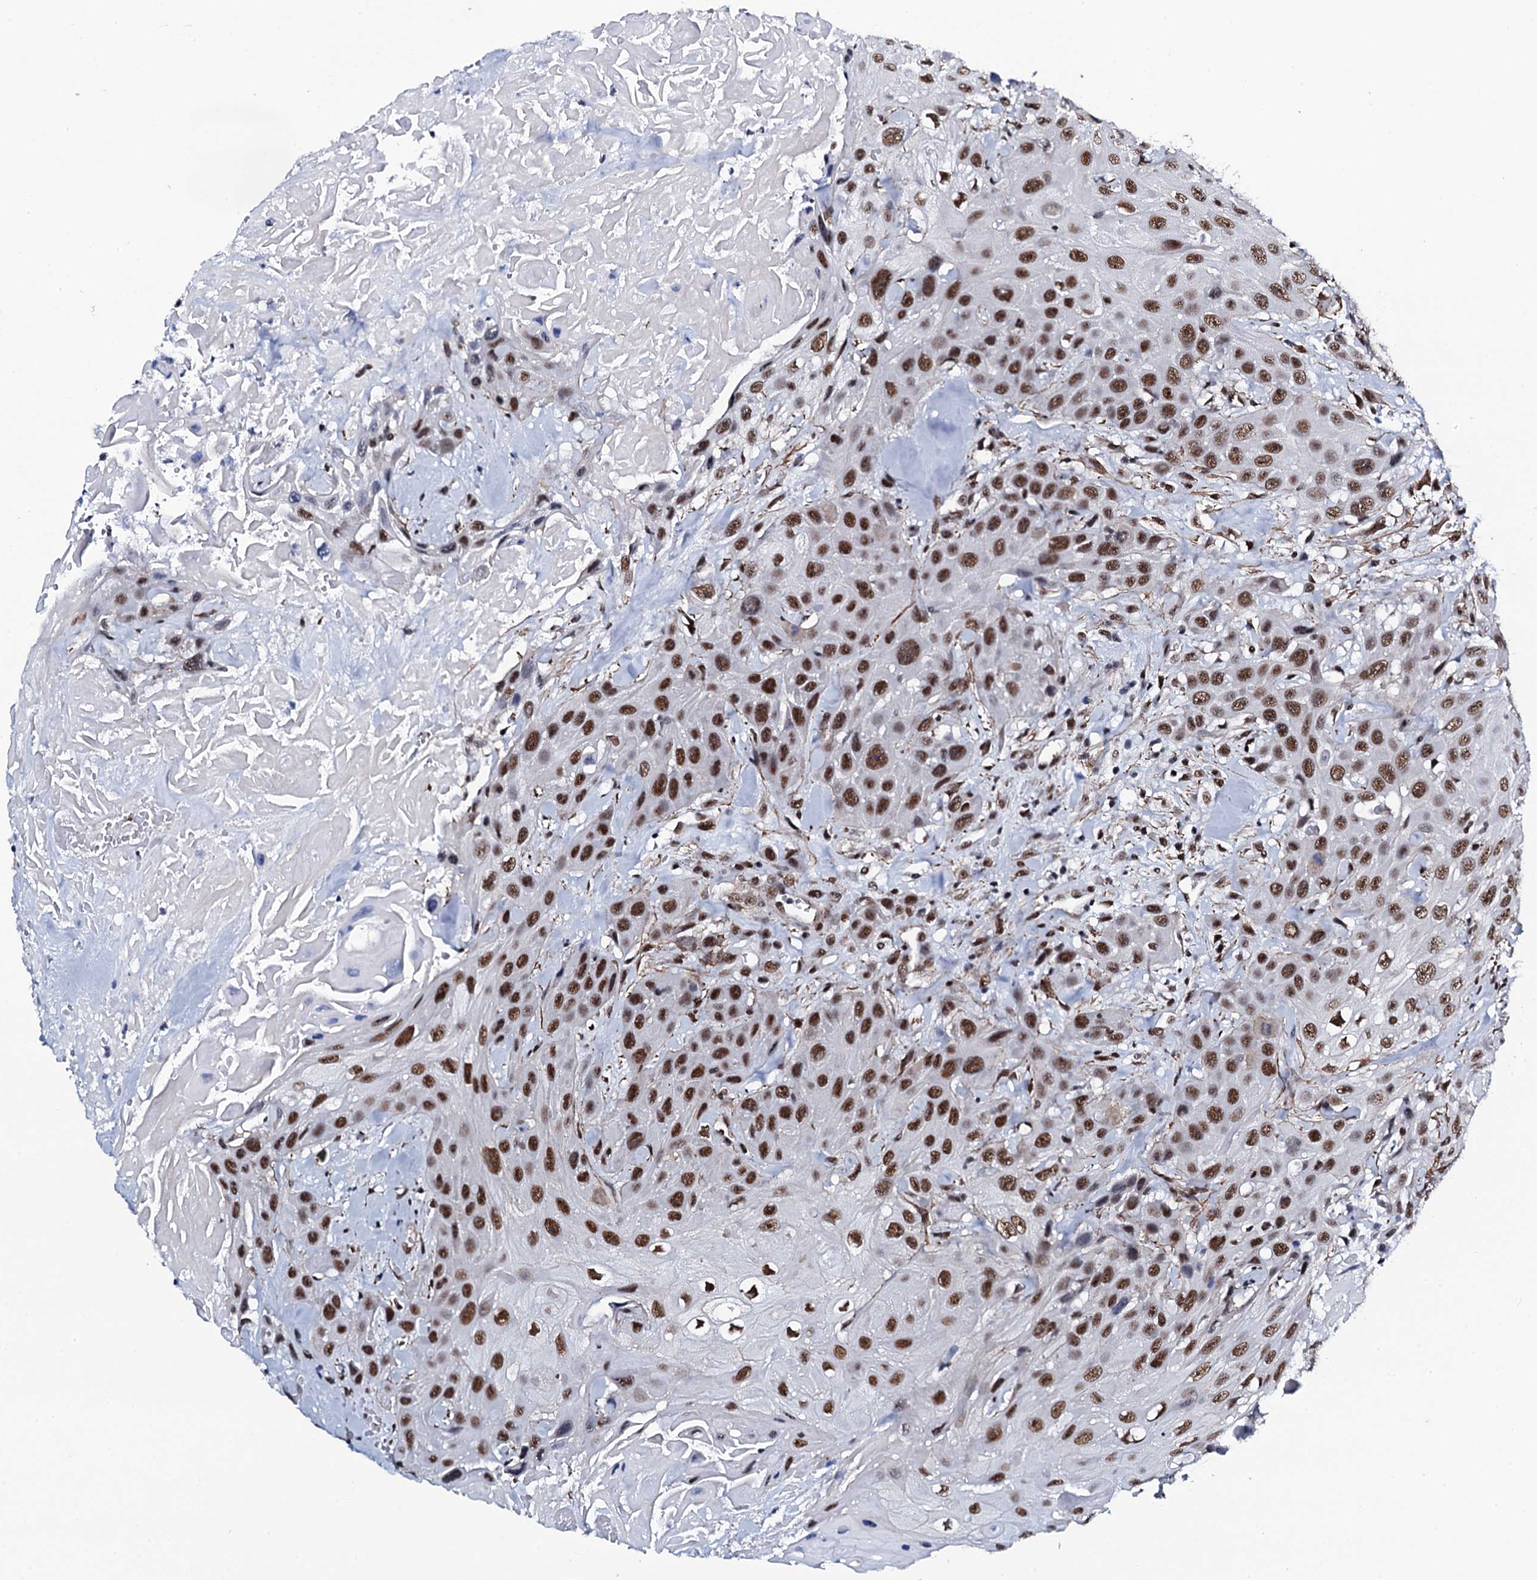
{"staining": {"intensity": "moderate", "quantity": ">75%", "location": "nuclear"}, "tissue": "head and neck cancer", "cell_type": "Tumor cells", "image_type": "cancer", "snomed": [{"axis": "morphology", "description": "Squamous cell carcinoma, NOS"}, {"axis": "topography", "description": "Head-Neck"}], "caption": "Immunohistochemistry (DAB (3,3'-diaminobenzidine)) staining of human squamous cell carcinoma (head and neck) shows moderate nuclear protein staining in approximately >75% of tumor cells.", "gene": "CWC15", "patient": {"sex": "male", "age": 81}}